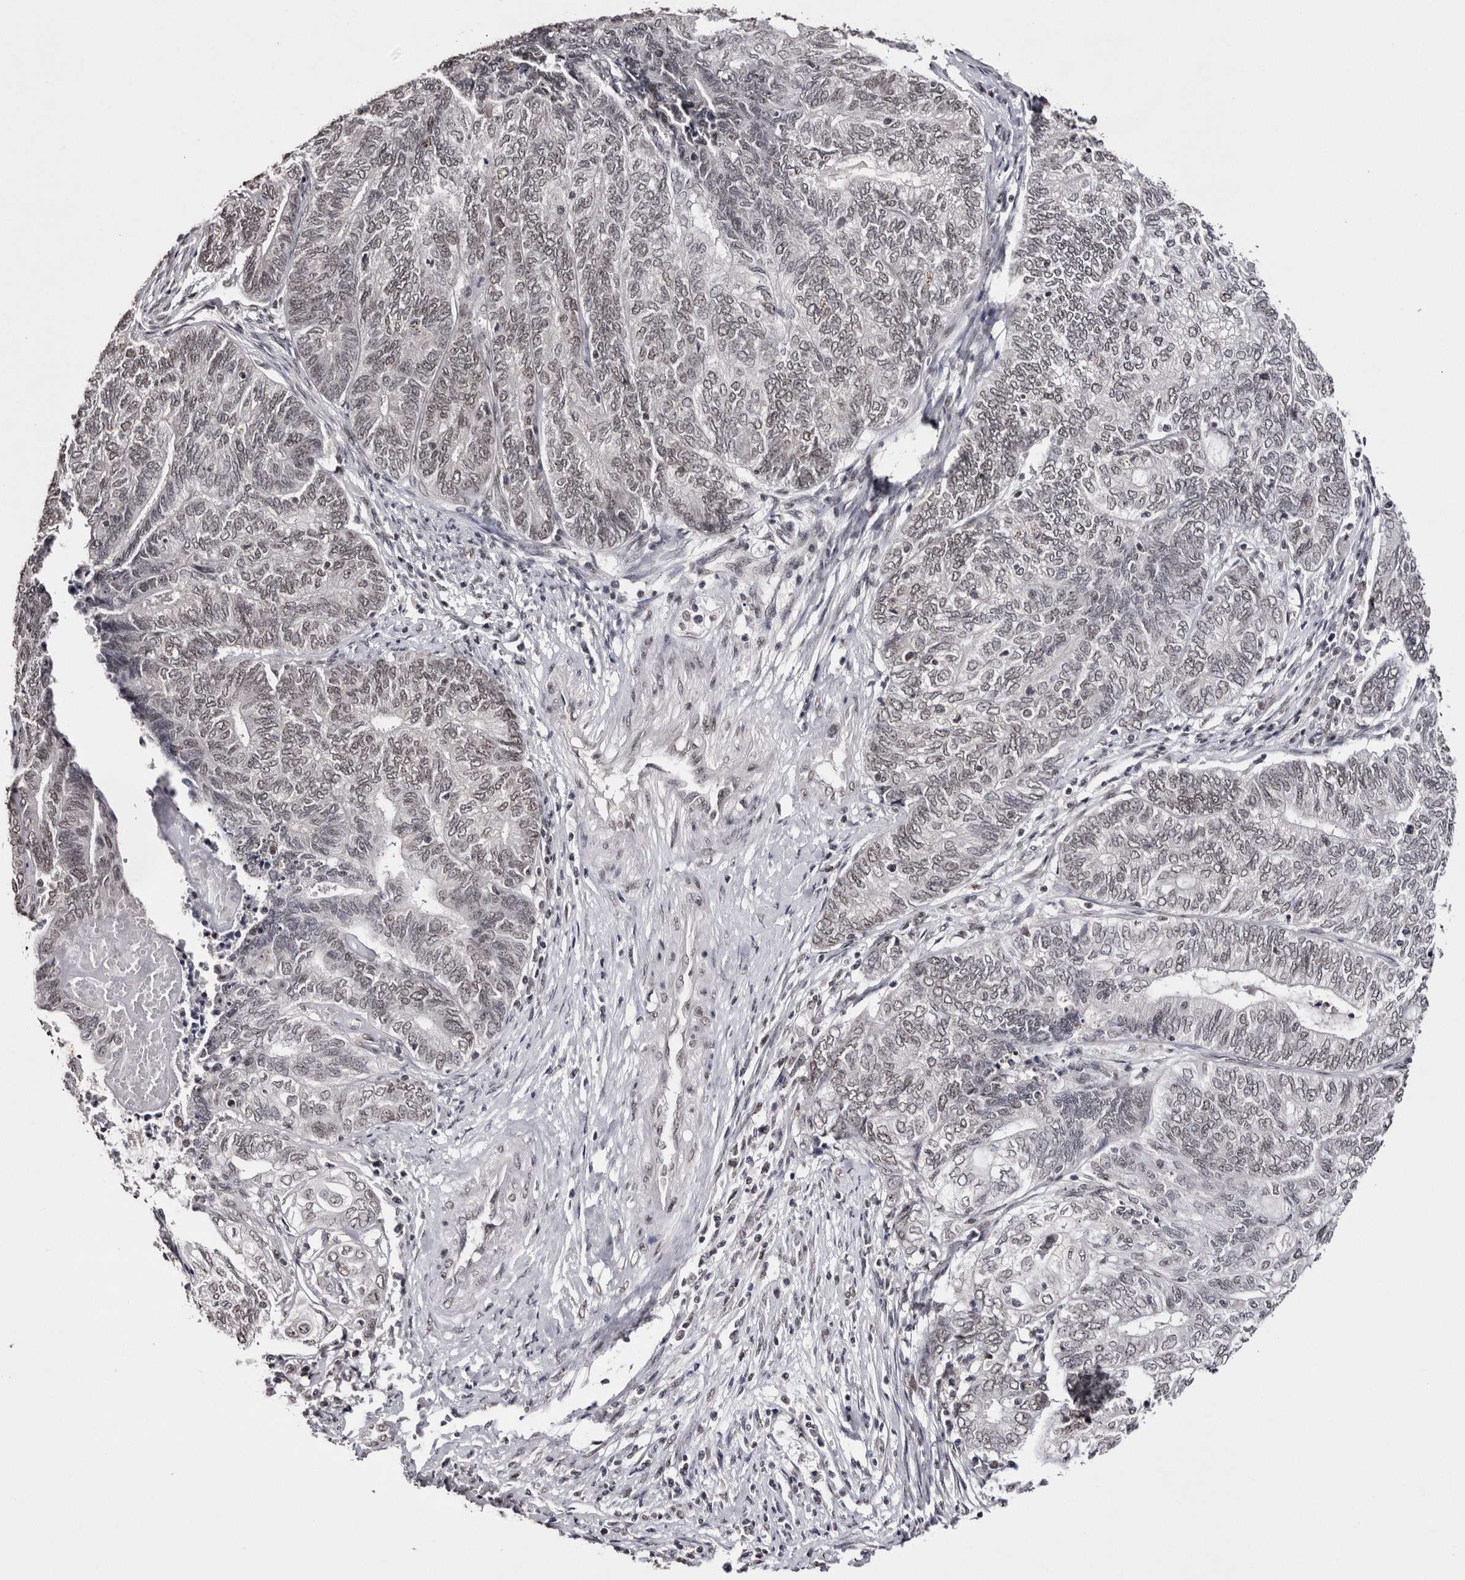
{"staining": {"intensity": "weak", "quantity": "25%-75%", "location": "nuclear"}, "tissue": "endometrial cancer", "cell_type": "Tumor cells", "image_type": "cancer", "snomed": [{"axis": "morphology", "description": "Adenocarcinoma, NOS"}, {"axis": "topography", "description": "Uterus"}, {"axis": "topography", "description": "Endometrium"}], "caption": "Endometrial cancer stained with a protein marker exhibits weak staining in tumor cells.", "gene": "SMC1A", "patient": {"sex": "female", "age": 70}}